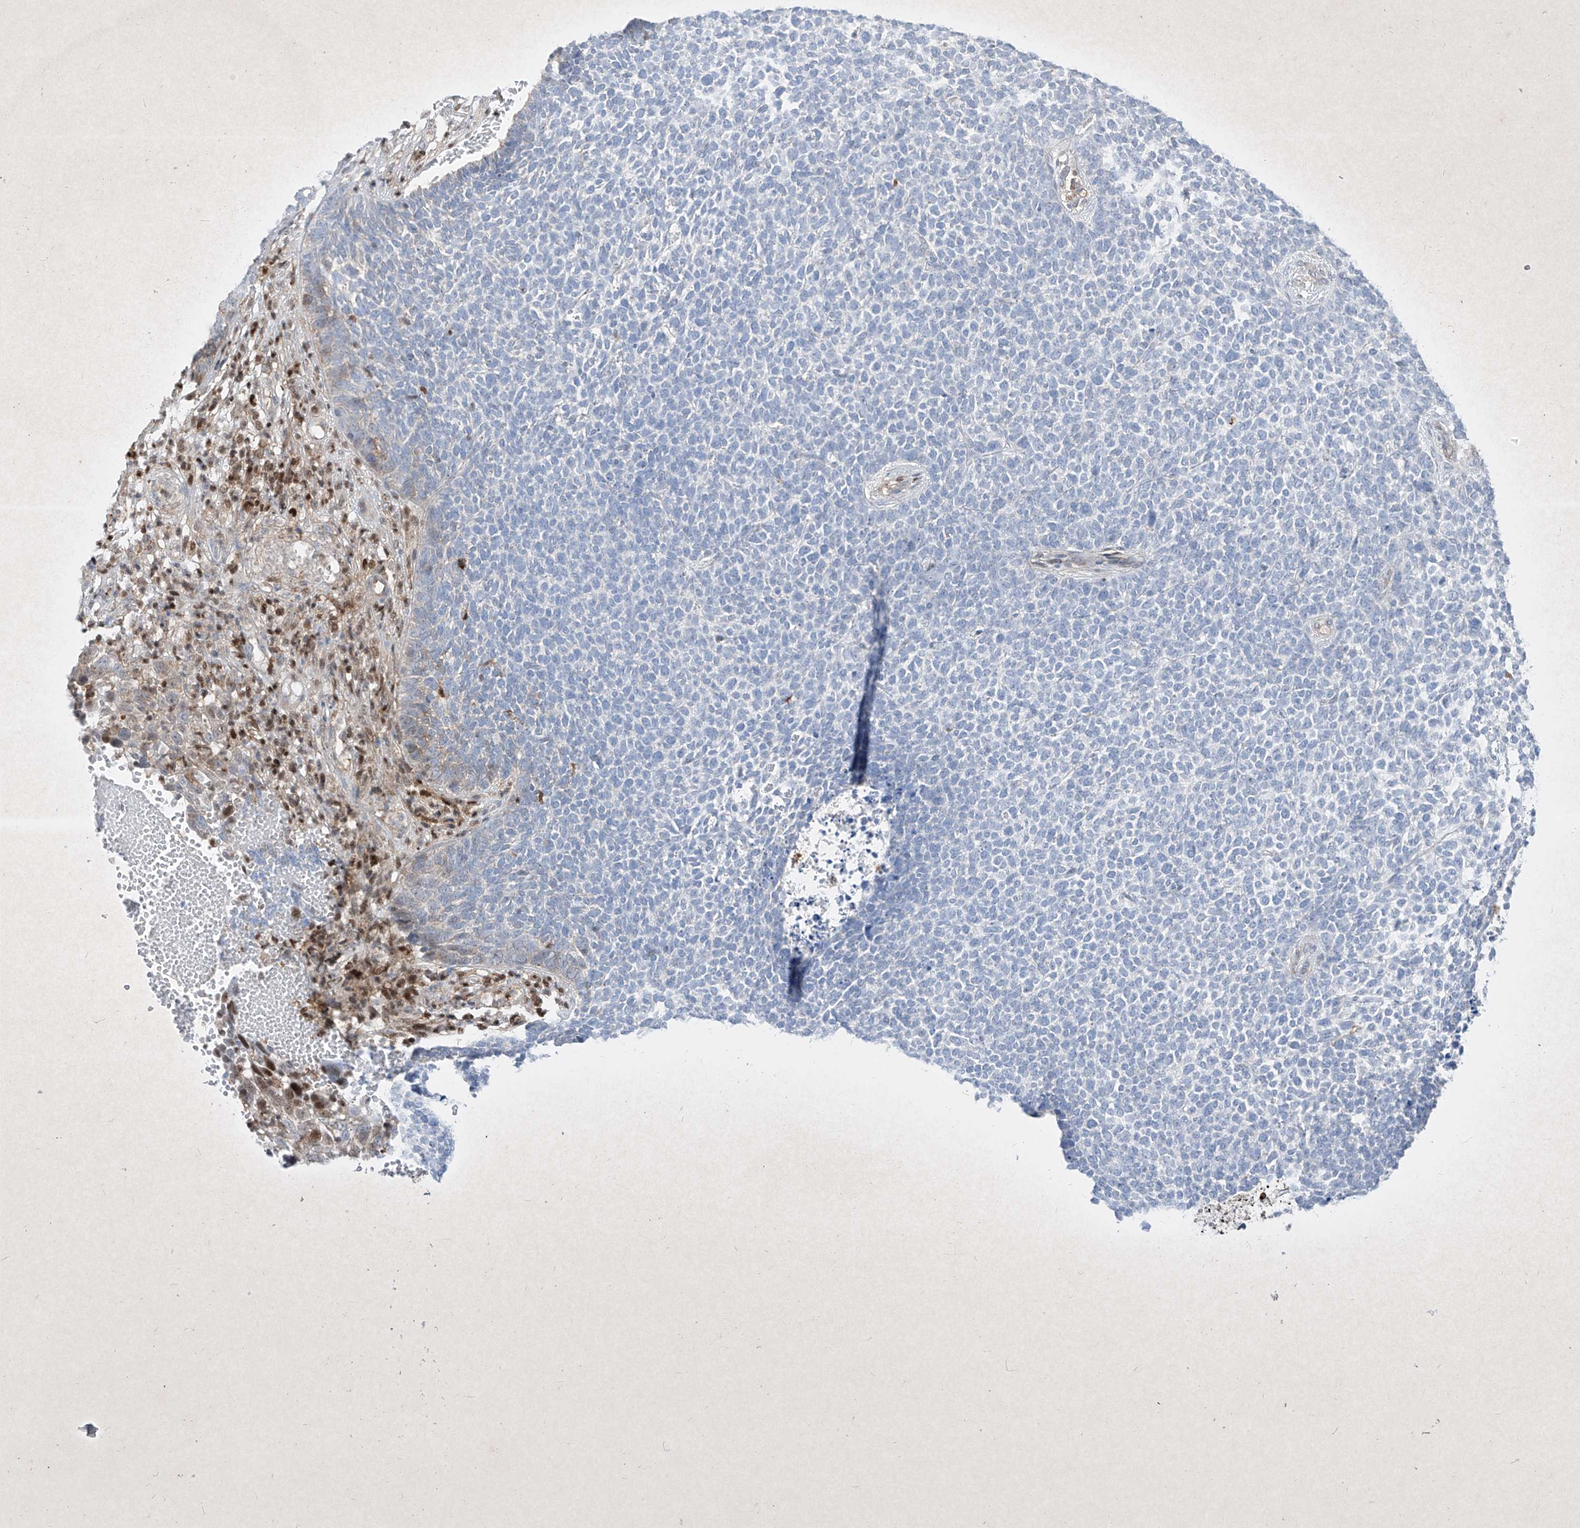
{"staining": {"intensity": "negative", "quantity": "none", "location": "none"}, "tissue": "skin cancer", "cell_type": "Tumor cells", "image_type": "cancer", "snomed": [{"axis": "morphology", "description": "Basal cell carcinoma"}, {"axis": "topography", "description": "Skin"}], "caption": "An immunohistochemistry photomicrograph of skin cancer (basal cell carcinoma) is shown. There is no staining in tumor cells of skin cancer (basal cell carcinoma).", "gene": "PSMB10", "patient": {"sex": "female", "age": 84}}